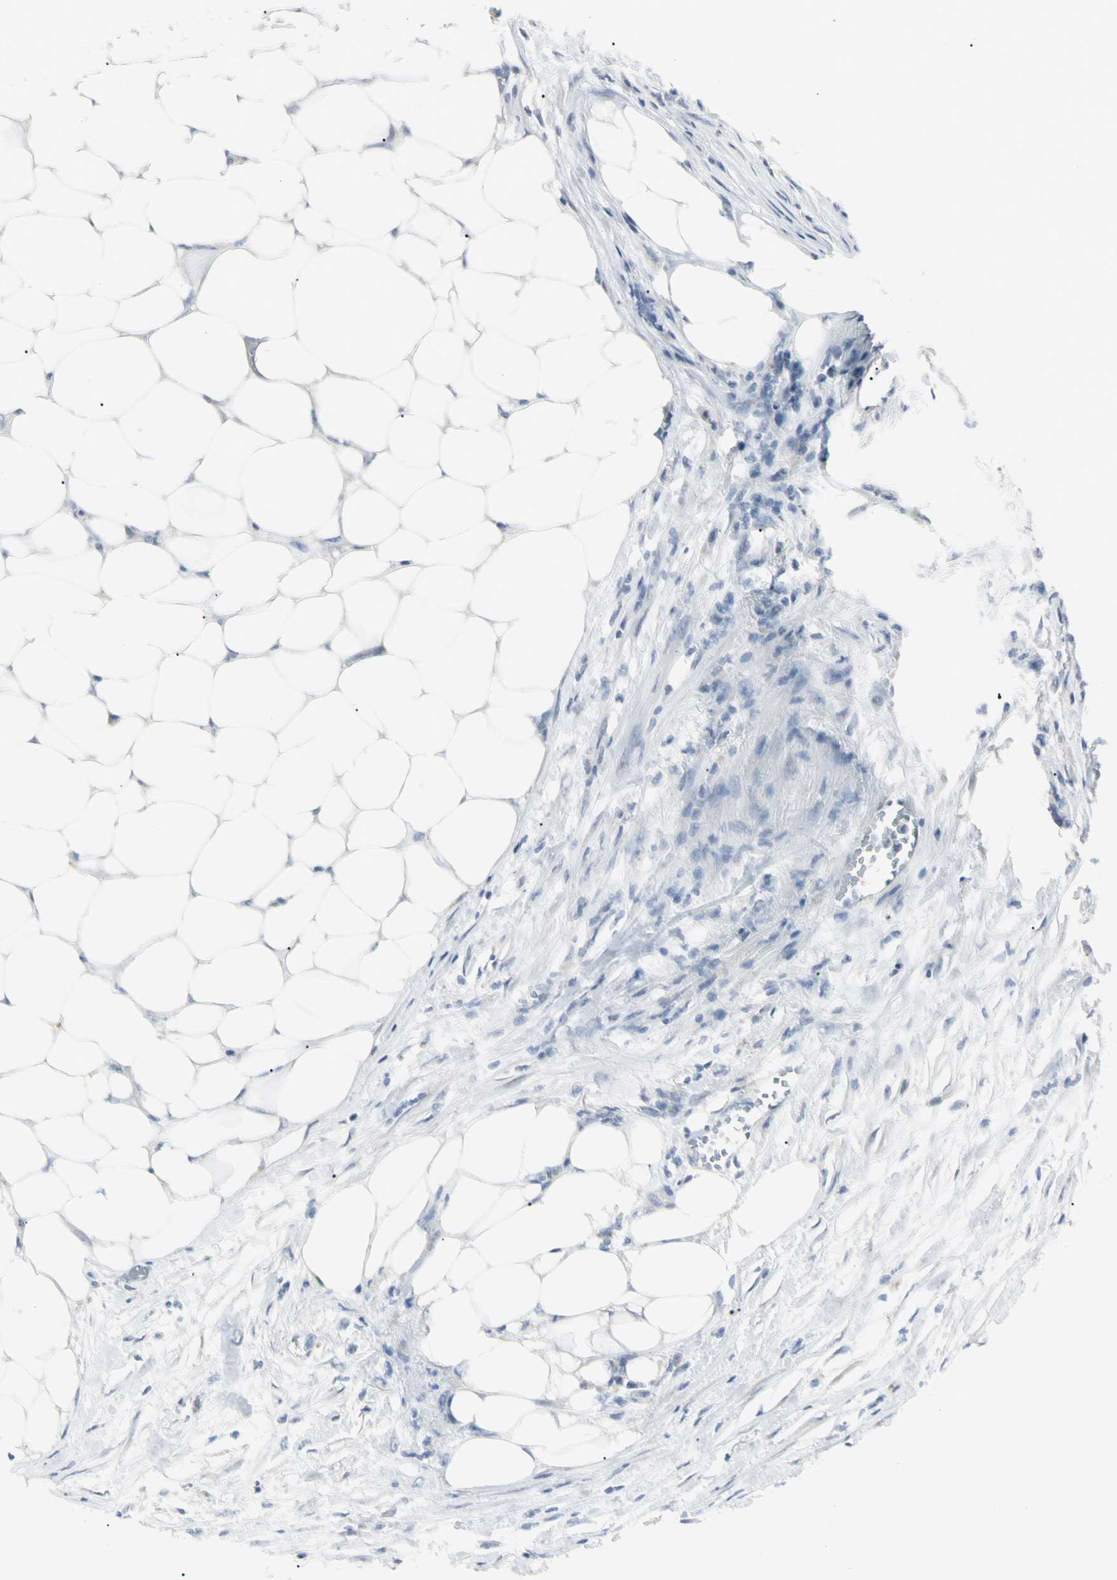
{"staining": {"intensity": "negative", "quantity": "none", "location": "none"}, "tissue": "colorectal cancer", "cell_type": "Tumor cells", "image_type": "cancer", "snomed": [{"axis": "morphology", "description": "Adenocarcinoma, NOS"}, {"axis": "topography", "description": "Colon"}], "caption": "This is a image of immunohistochemistry (IHC) staining of colorectal cancer, which shows no expression in tumor cells.", "gene": "PIP", "patient": {"sex": "female", "age": 86}}